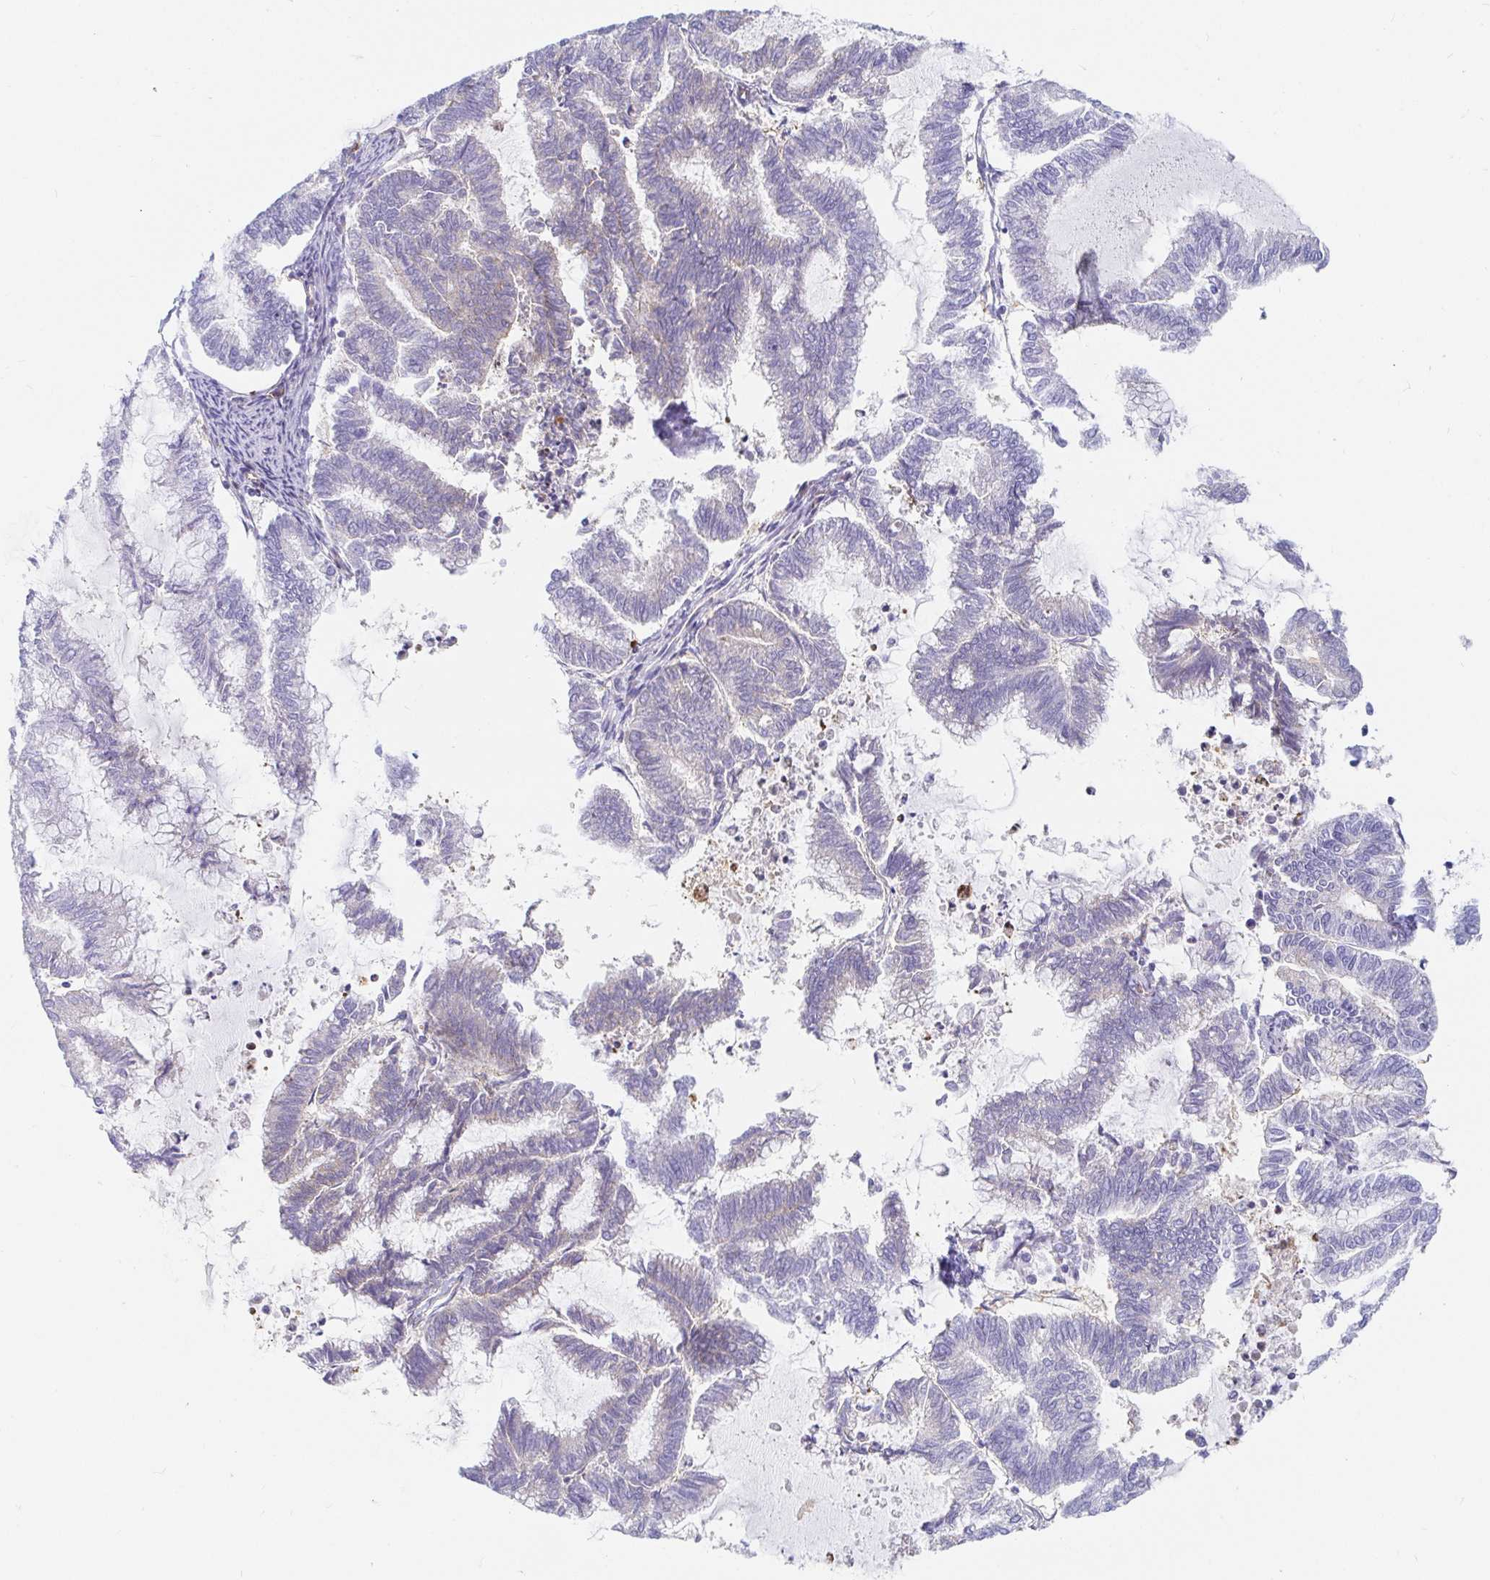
{"staining": {"intensity": "negative", "quantity": "none", "location": "none"}, "tissue": "endometrial cancer", "cell_type": "Tumor cells", "image_type": "cancer", "snomed": [{"axis": "morphology", "description": "Adenocarcinoma, NOS"}, {"axis": "topography", "description": "Endometrium"}], "caption": "The micrograph demonstrates no significant staining in tumor cells of endometrial adenocarcinoma.", "gene": "HINFP", "patient": {"sex": "female", "age": 79}}